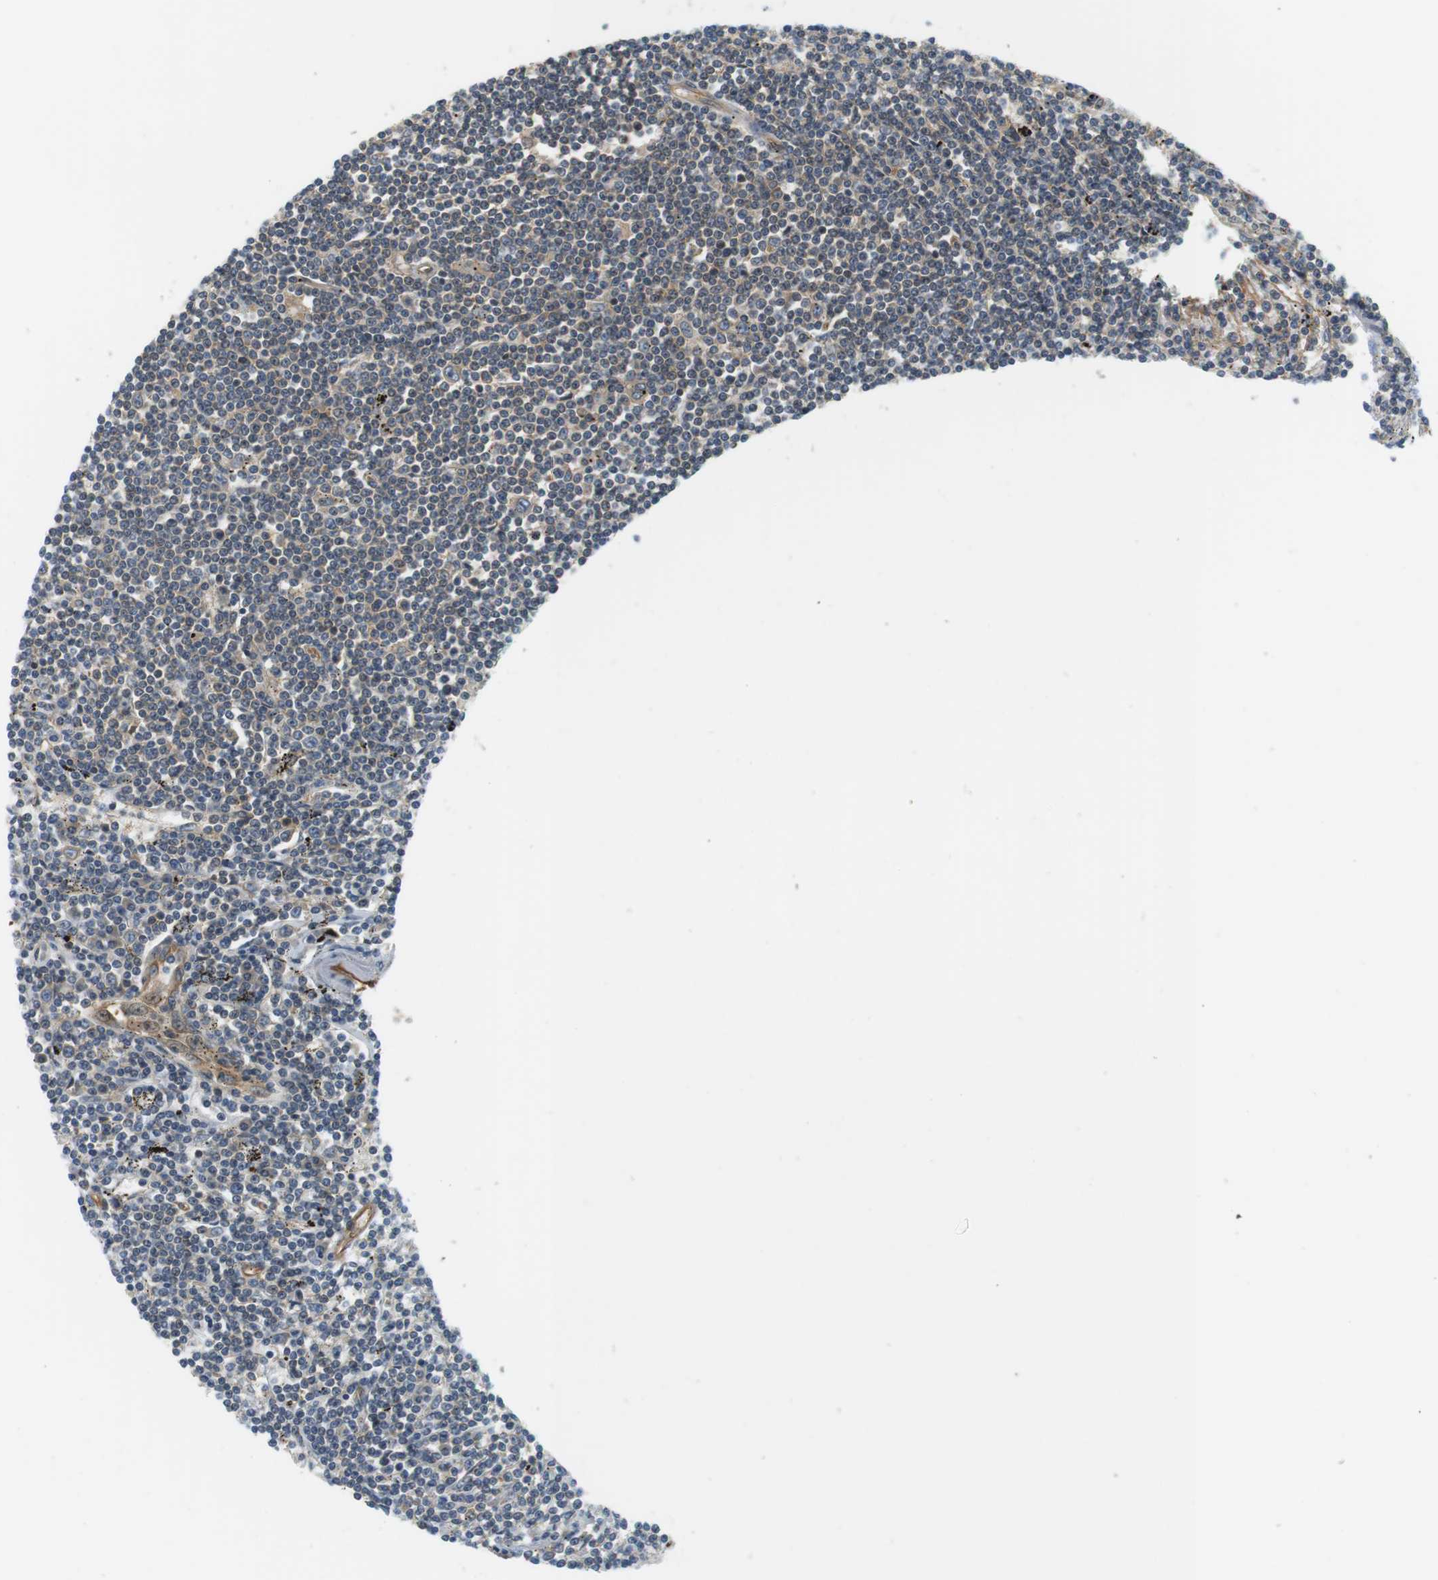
{"staining": {"intensity": "negative", "quantity": "none", "location": "none"}, "tissue": "lymphoma", "cell_type": "Tumor cells", "image_type": "cancer", "snomed": [{"axis": "morphology", "description": "Malignant lymphoma, non-Hodgkin's type, Low grade"}, {"axis": "topography", "description": "Spleen"}], "caption": "This histopathology image is of lymphoma stained with immunohistochemistry to label a protein in brown with the nuclei are counter-stained blue. There is no positivity in tumor cells.", "gene": "SH3GLB1", "patient": {"sex": "male", "age": 76}}